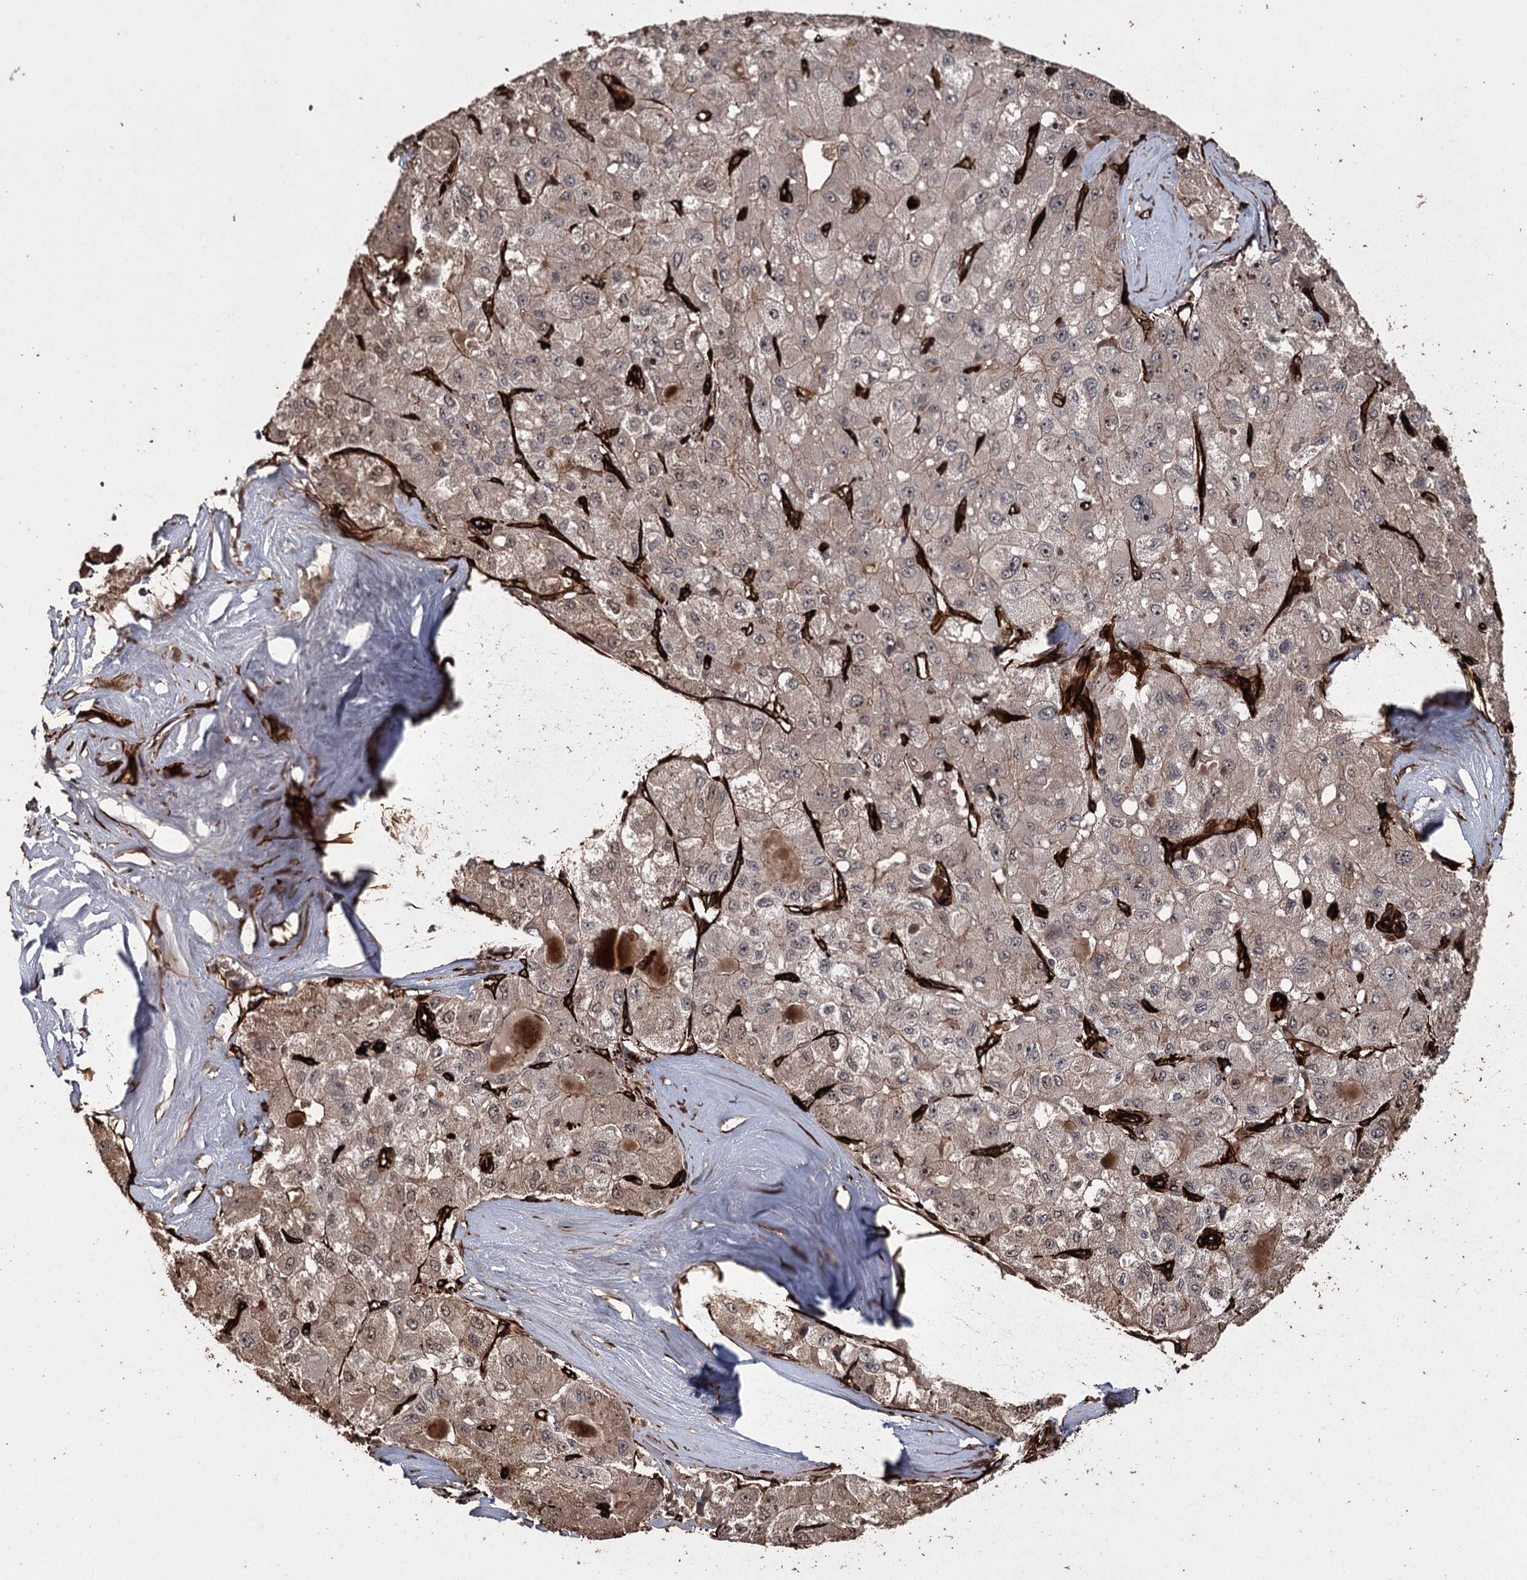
{"staining": {"intensity": "moderate", "quantity": "<25%", "location": "cytoplasmic/membranous"}, "tissue": "liver cancer", "cell_type": "Tumor cells", "image_type": "cancer", "snomed": [{"axis": "morphology", "description": "Carcinoma, Hepatocellular, NOS"}, {"axis": "topography", "description": "Liver"}], "caption": "Hepatocellular carcinoma (liver) stained with a brown dye demonstrates moderate cytoplasmic/membranous positive staining in about <25% of tumor cells.", "gene": "RPAP3", "patient": {"sex": "male", "age": 80}}